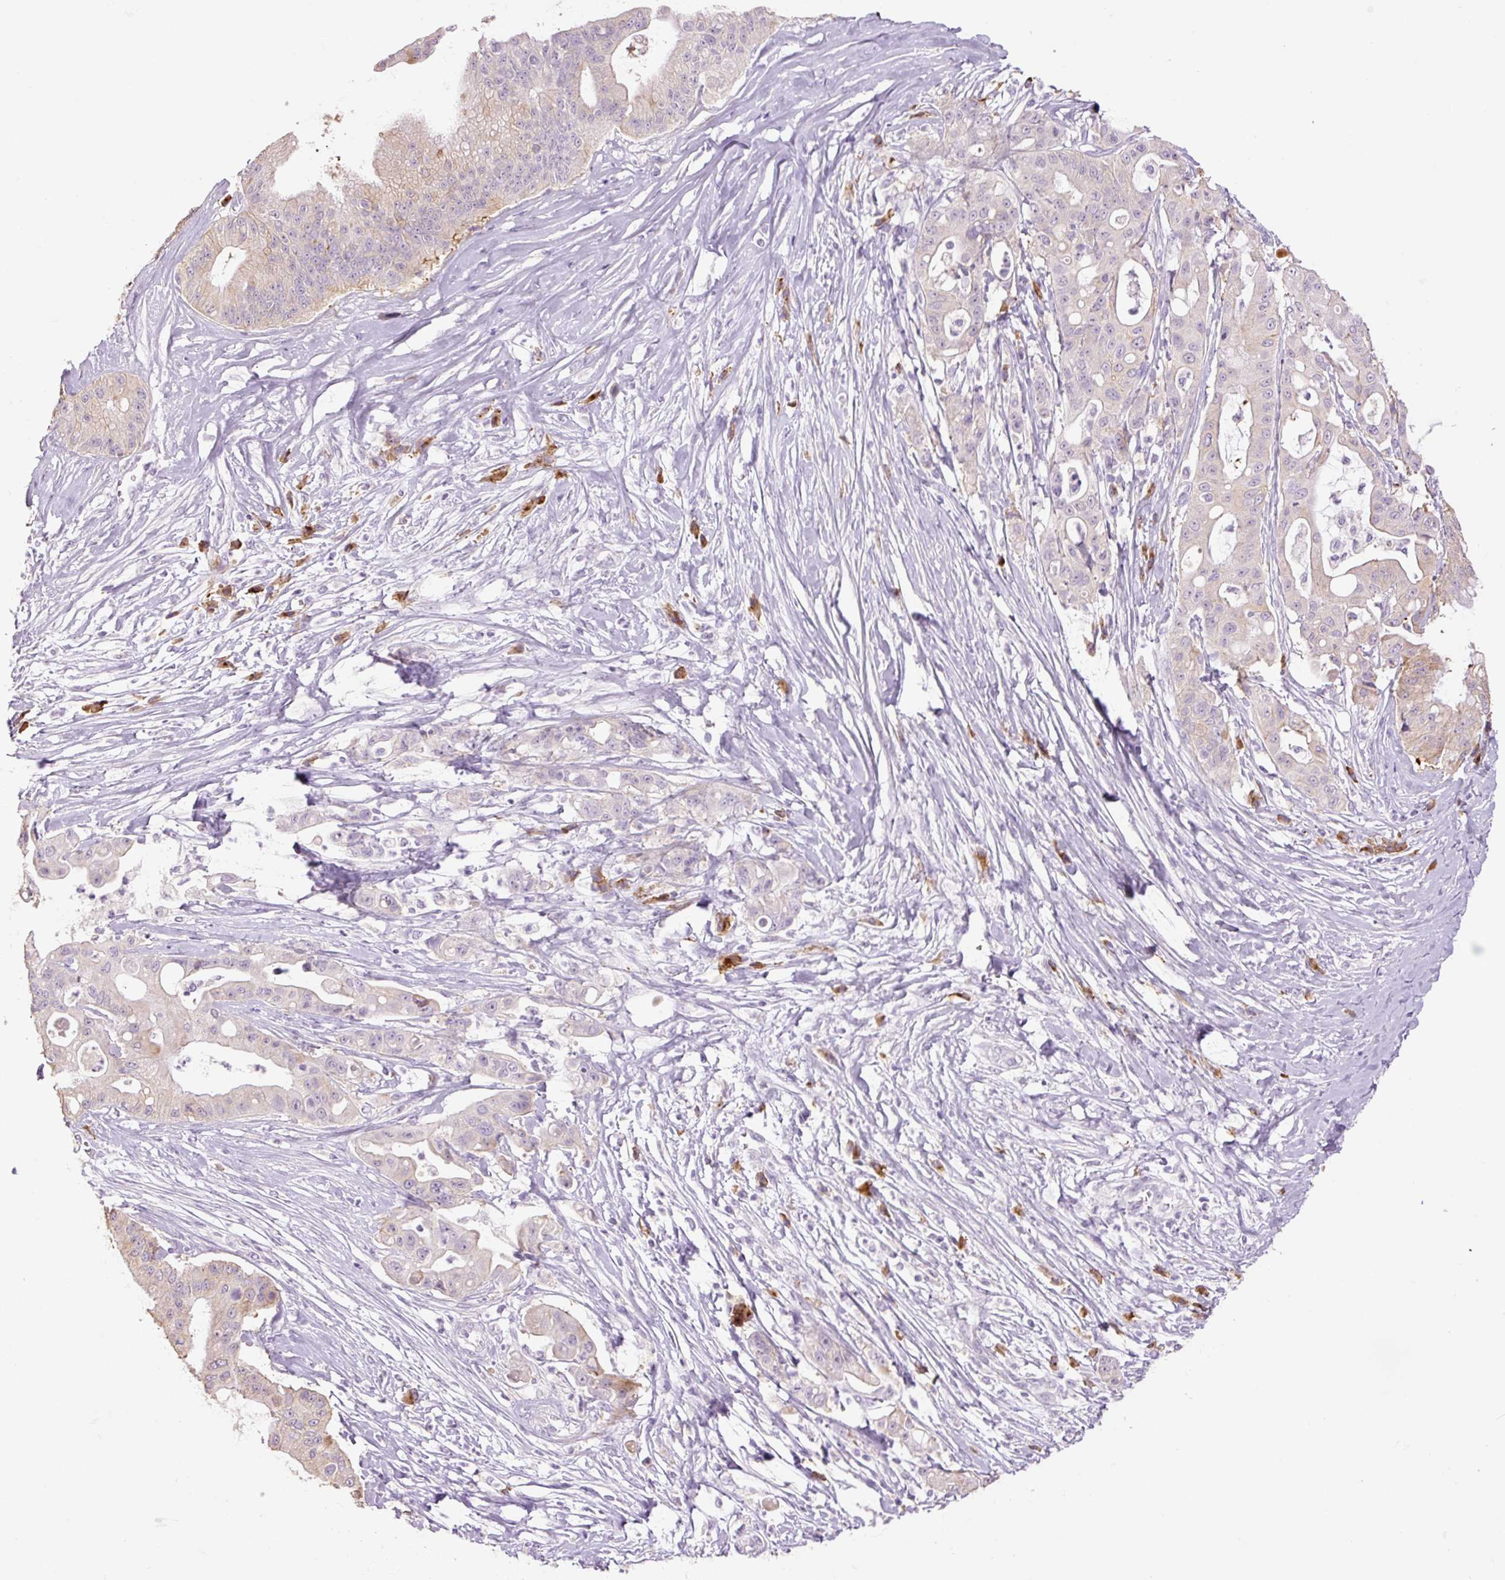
{"staining": {"intensity": "weak", "quantity": "<25%", "location": "cytoplasmic/membranous"}, "tissue": "ovarian cancer", "cell_type": "Tumor cells", "image_type": "cancer", "snomed": [{"axis": "morphology", "description": "Cystadenocarcinoma, mucinous, NOS"}, {"axis": "topography", "description": "Ovary"}], "caption": "Immunohistochemistry (IHC) image of ovarian mucinous cystadenocarcinoma stained for a protein (brown), which displays no staining in tumor cells.", "gene": "HAX1", "patient": {"sex": "female", "age": 70}}